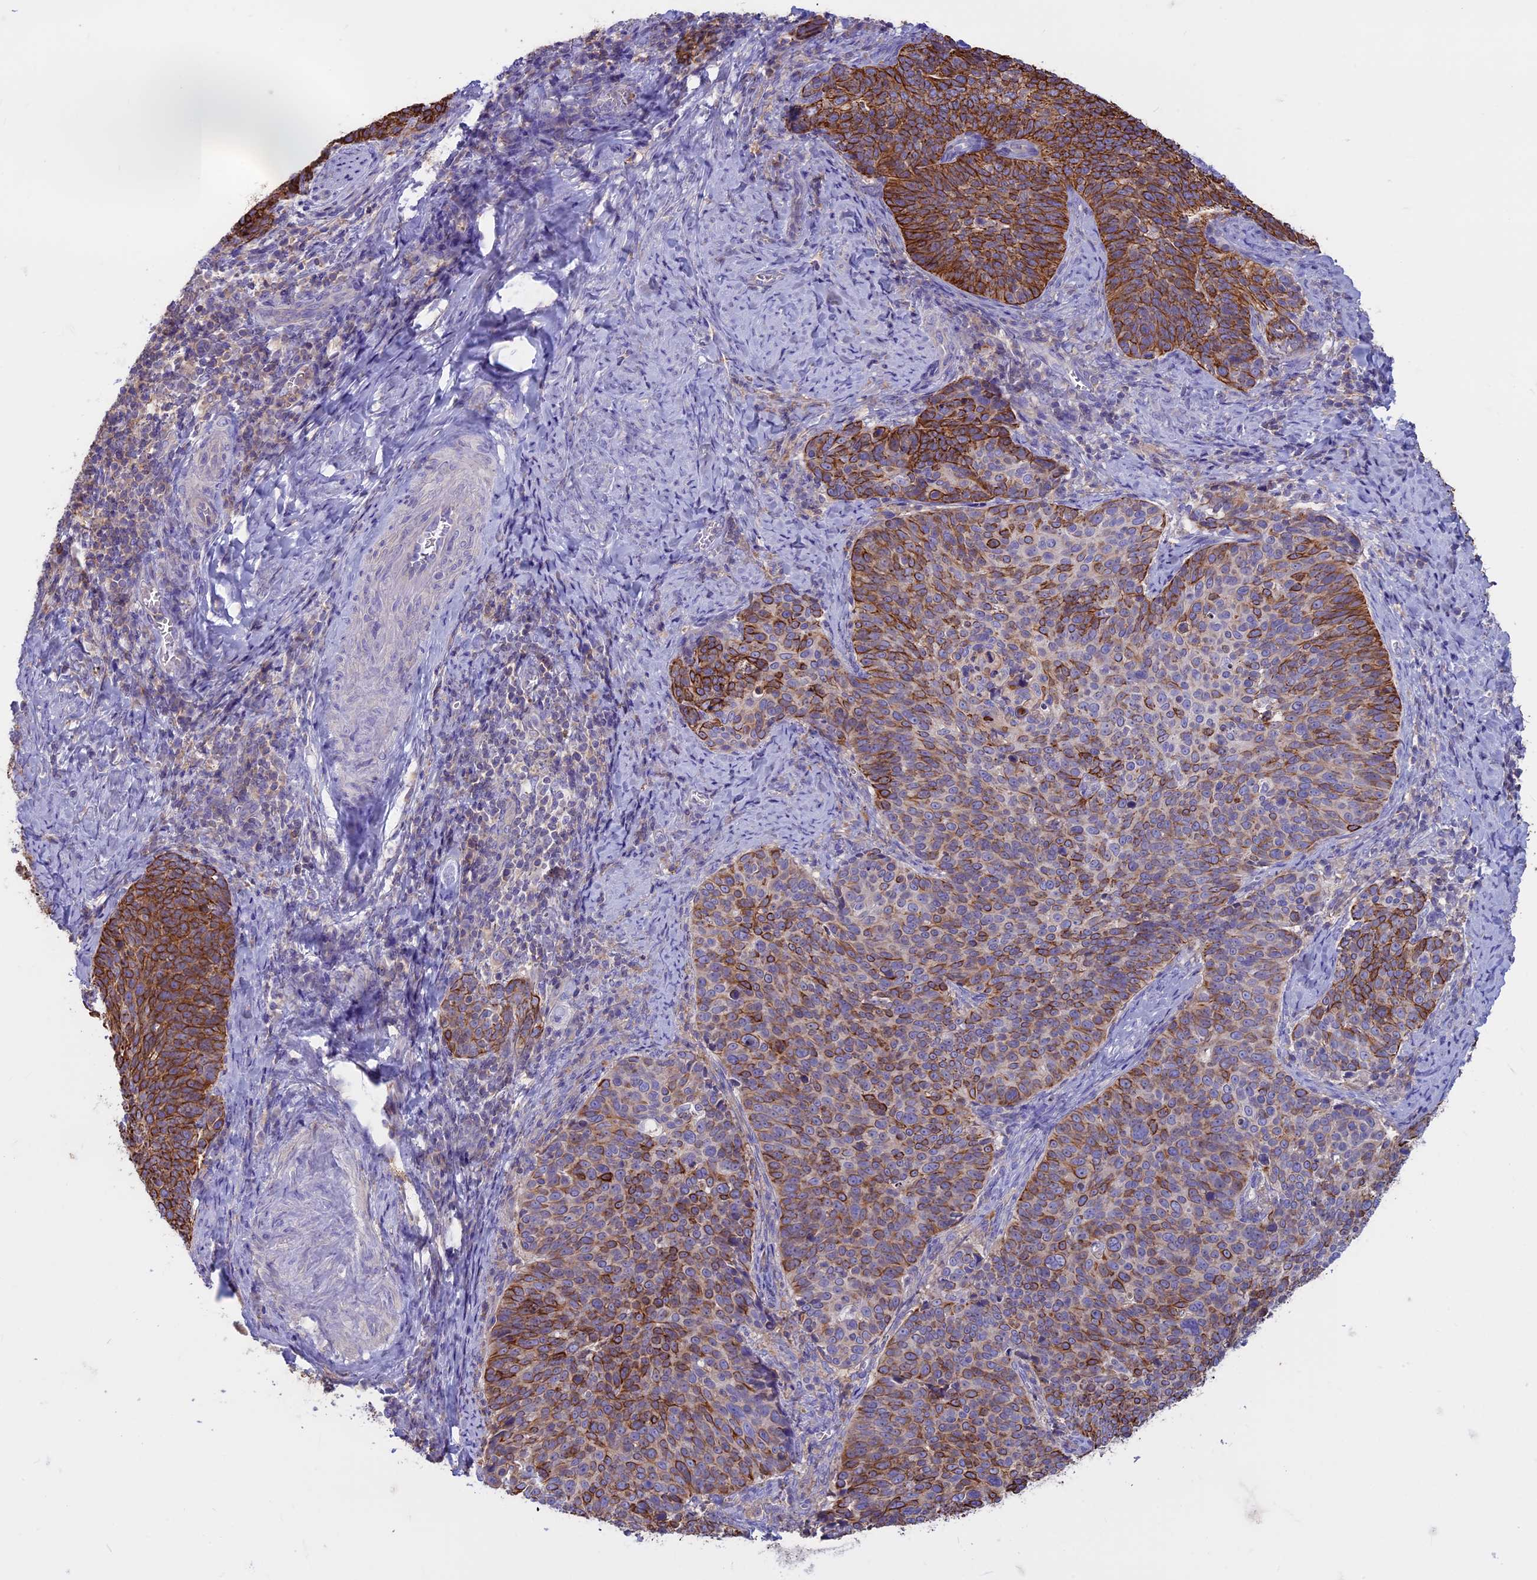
{"staining": {"intensity": "strong", "quantity": "25%-75%", "location": "cytoplasmic/membranous"}, "tissue": "cervical cancer", "cell_type": "Tumor cells", "image_type": "cancer", "snomed": [{"axis": "morphology", "description": "Normal tissue, NOS"}, {"axis": "morphology", "description": "Squamous cell carcinoma, NOS"}, {"axis": "topography", "description": "Cervix"}], "caption": "IHC image of squamous cell carcinoma (cervical) stained for a protein (brown), which demonstrates high levels of strong cytoplasmic/membranous staining in about 25%-75% of tumor cells.", "gene": "CDAN1", "patient": {"sex": "female", "age": 39}}